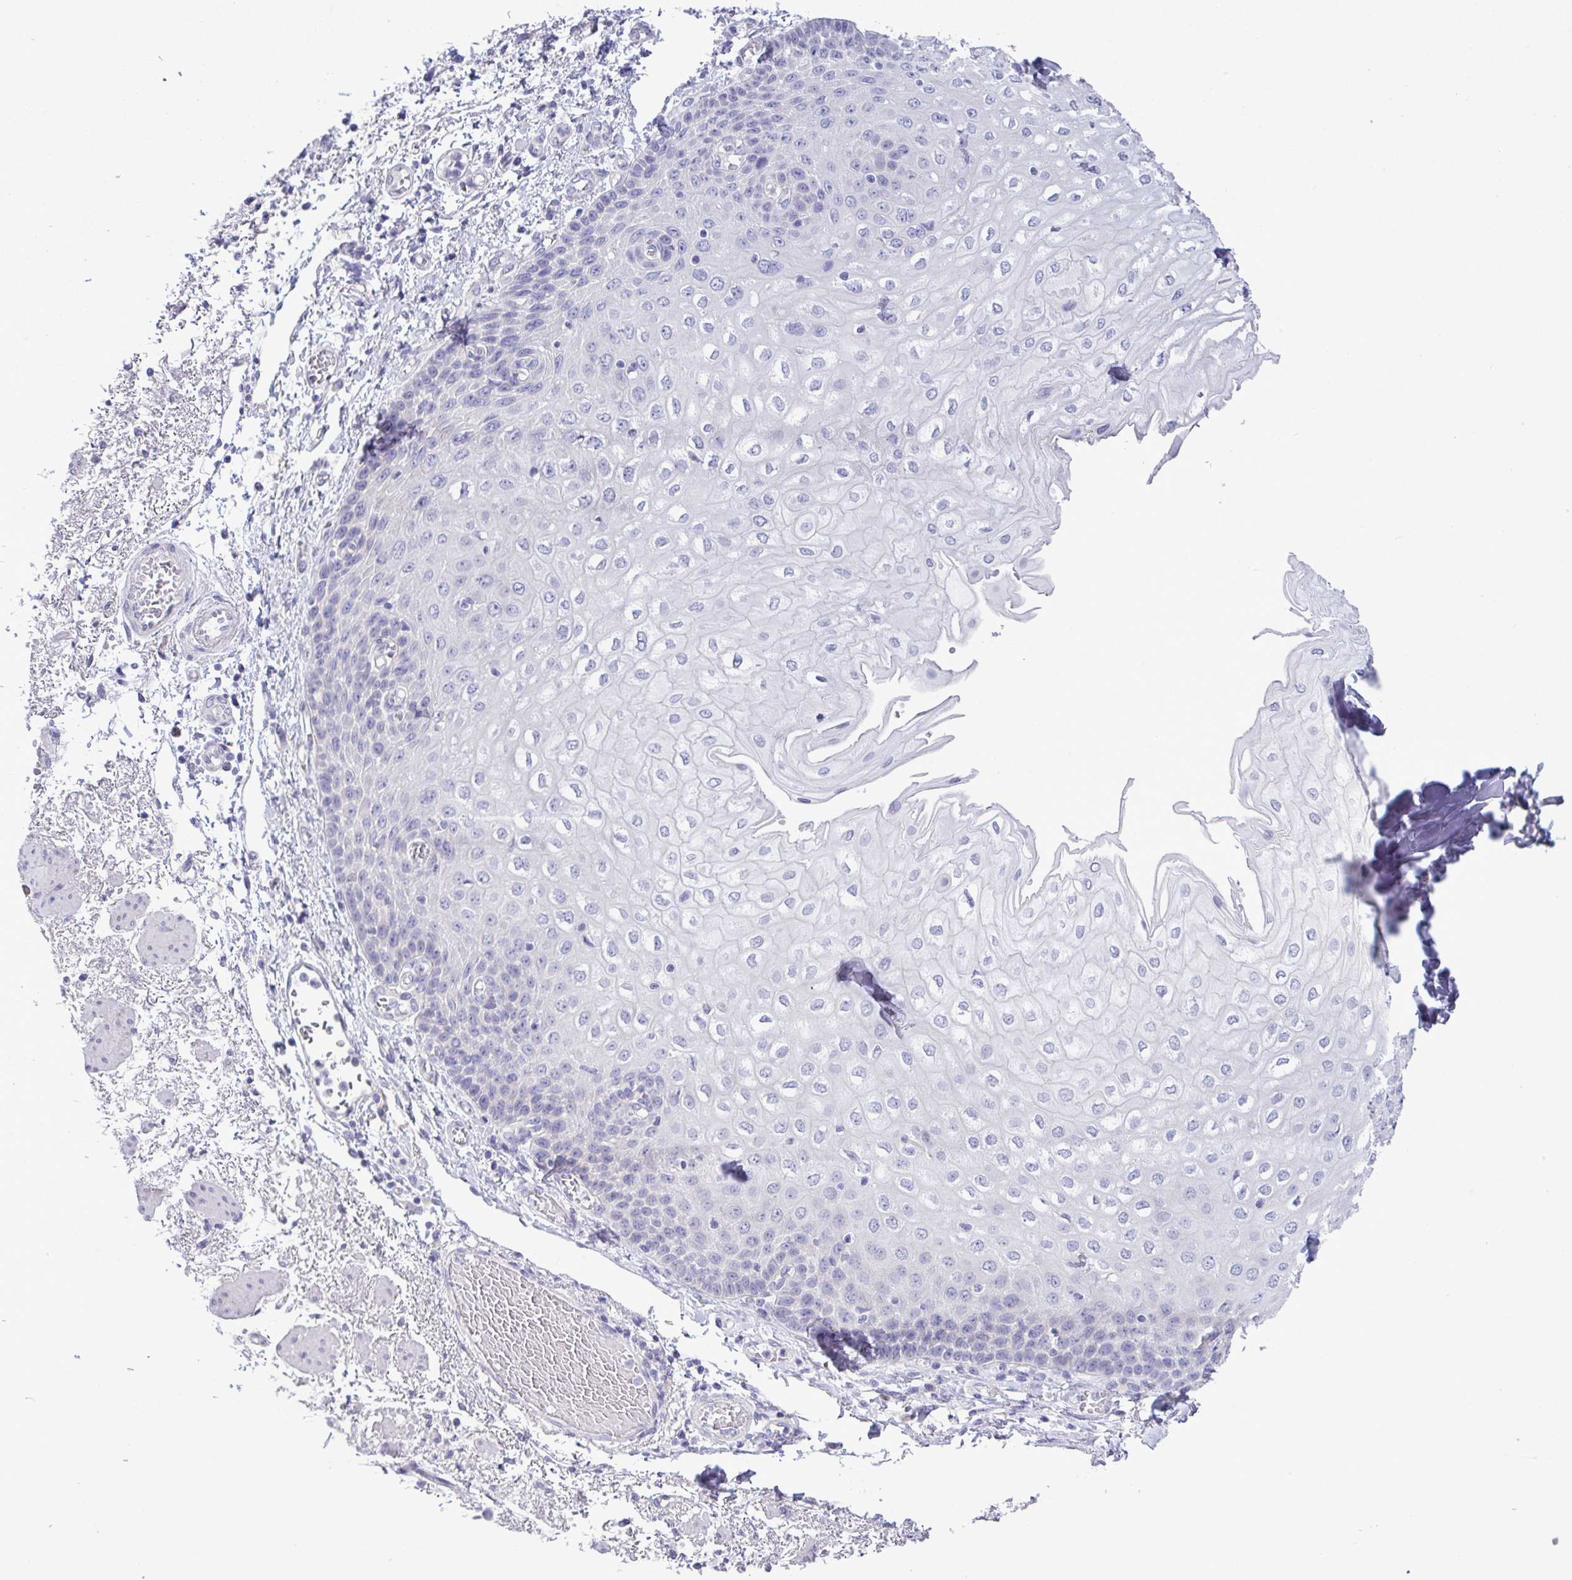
{"staining": {"intensity": "negative", "quantity": "none", "location": "none"}, "tissue": "esophagus", "cell_type": "Squamous epithelial cells", "image_type": "normal", "snomed": [{"axis": "morphology", "description": "Normal tissue, NOS"}, {"axis": "morphology", "description": "Adenocarcinoma, NOS"}, {"axis": "topography", "description": "Esophagus"}], "caption": "The immunohistochemistry (IHC) photomicrograph has no significant expression in squamous epithelial cells of esophagus.", "gene": "C4orf33", "patient": {"sex": "male", "age": 81}}